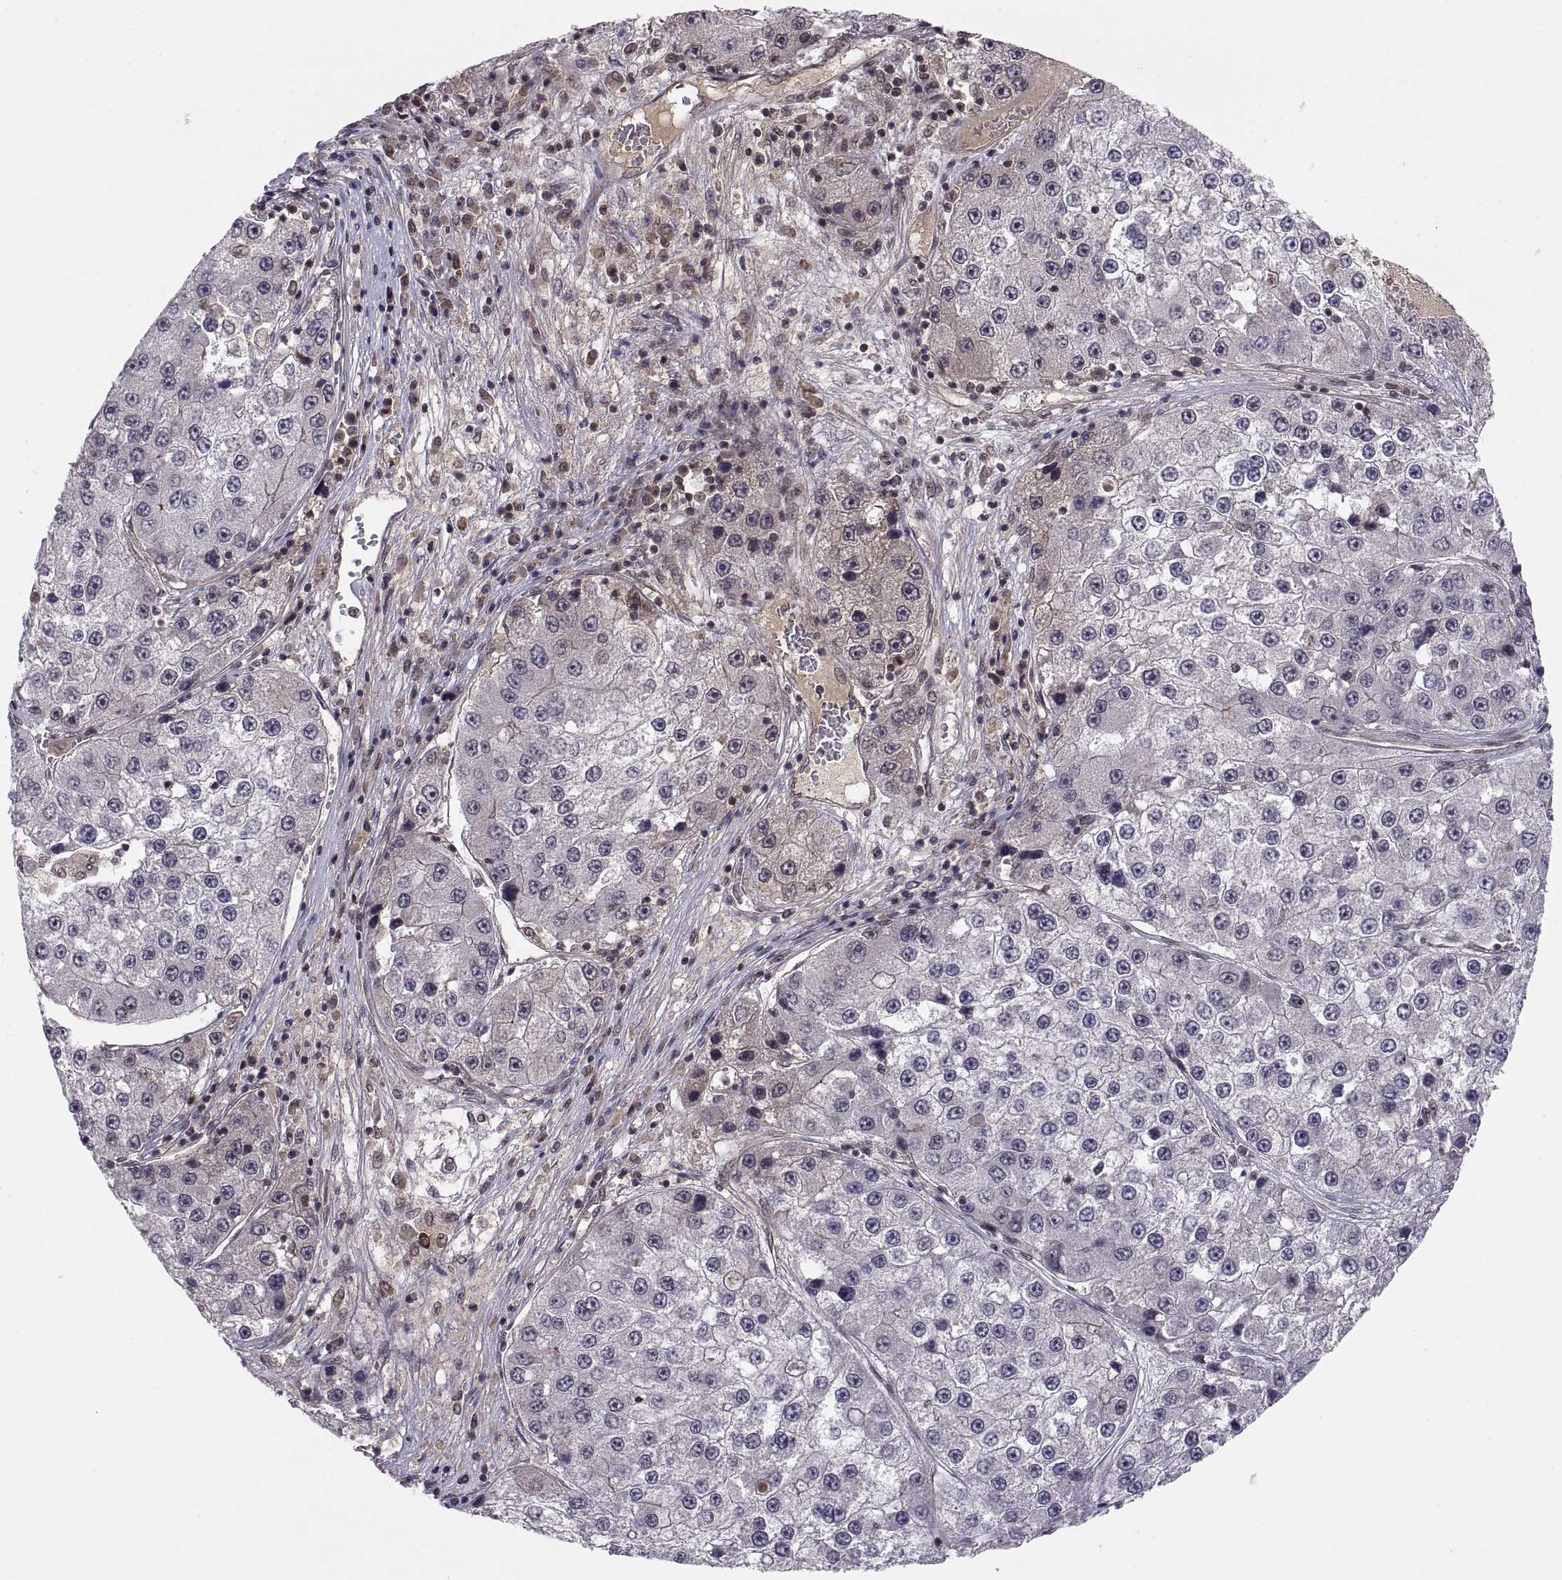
{"staining": {"intensity": "weak", "quantity": "<25%", "location": "cytoplasmic/membranous"}, "tissue": "liver cancer", "cell_type": "Tumor cells", "image_type": "cancer", "snomed": [{"axis": "morphology", "description": "Carcinoma, Hepatocellular, NOS"}, {"axis": "topography", "description": "Liver"}], "caption": "Hepatocellular carcinoma (liver) was stained to show a protein in brown. There is no significant staining in tumor cells.", "gene": "ABL2", "patient": {"sex": "female", "age": 73}}